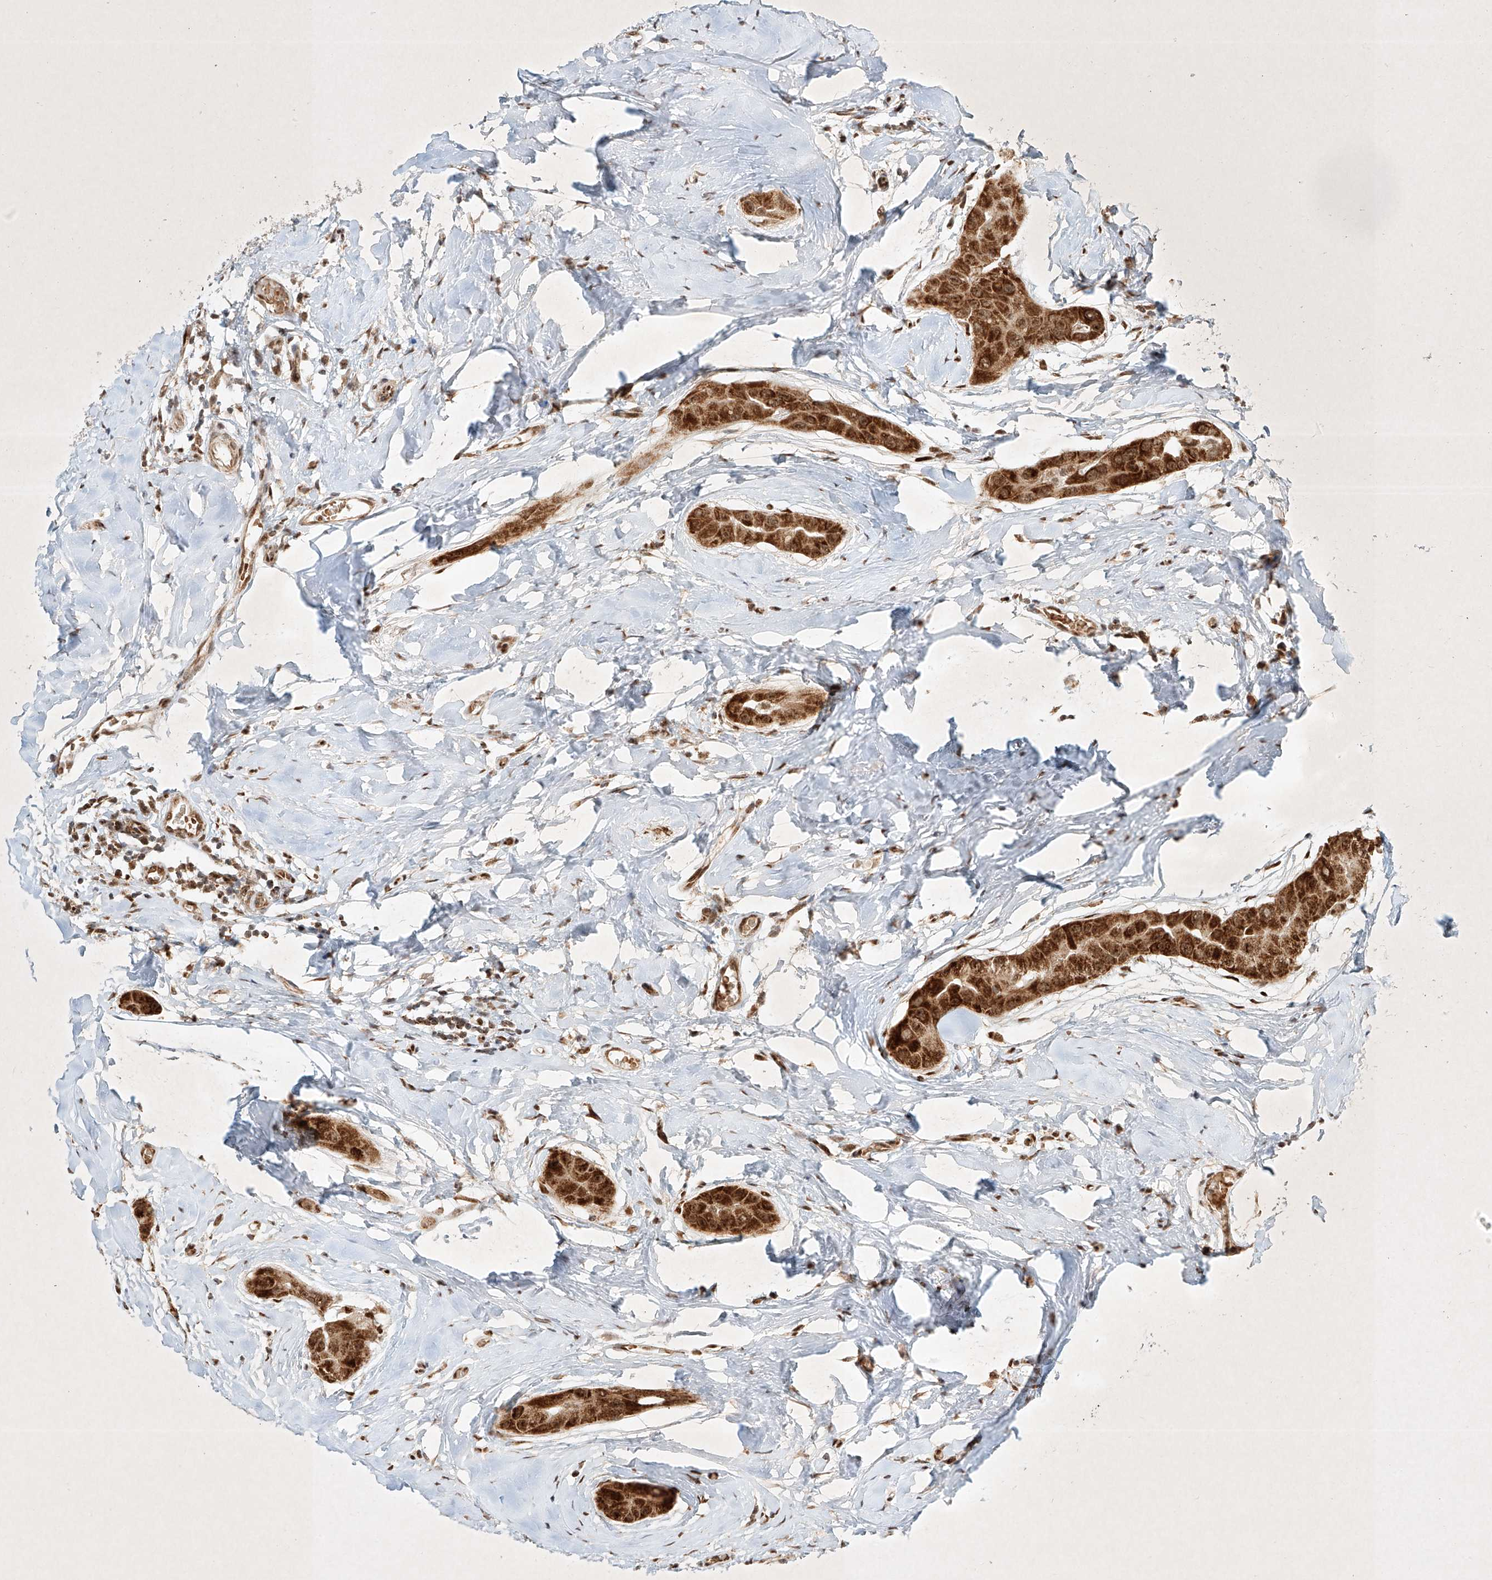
{"staining": {"intensity": "strong", "quantity": ">75%", "location": "cytoplasmic/membranous"}, "tissue": "thyroid cancer", "cell_type": "Tumor cells", "image_type": "cancer", "snomed": [{"axis": "morphology", "description": "Papillary adenocarcinoma, NOS"}, {"axis": "topography", "description": "Thyroid gland"}], "caption": "This photomicrograph demonstrates thyroid cancer (papillary adenocarcinoma) stained with immunohistochemistry to label a protein in brown. The cytoplasmic/membranous of tumor cells show strong positivity for the protein. Nuclei are counter-stained blue.", "gene": "EPG5", "patient": {"sex": "male", "age": 33}}